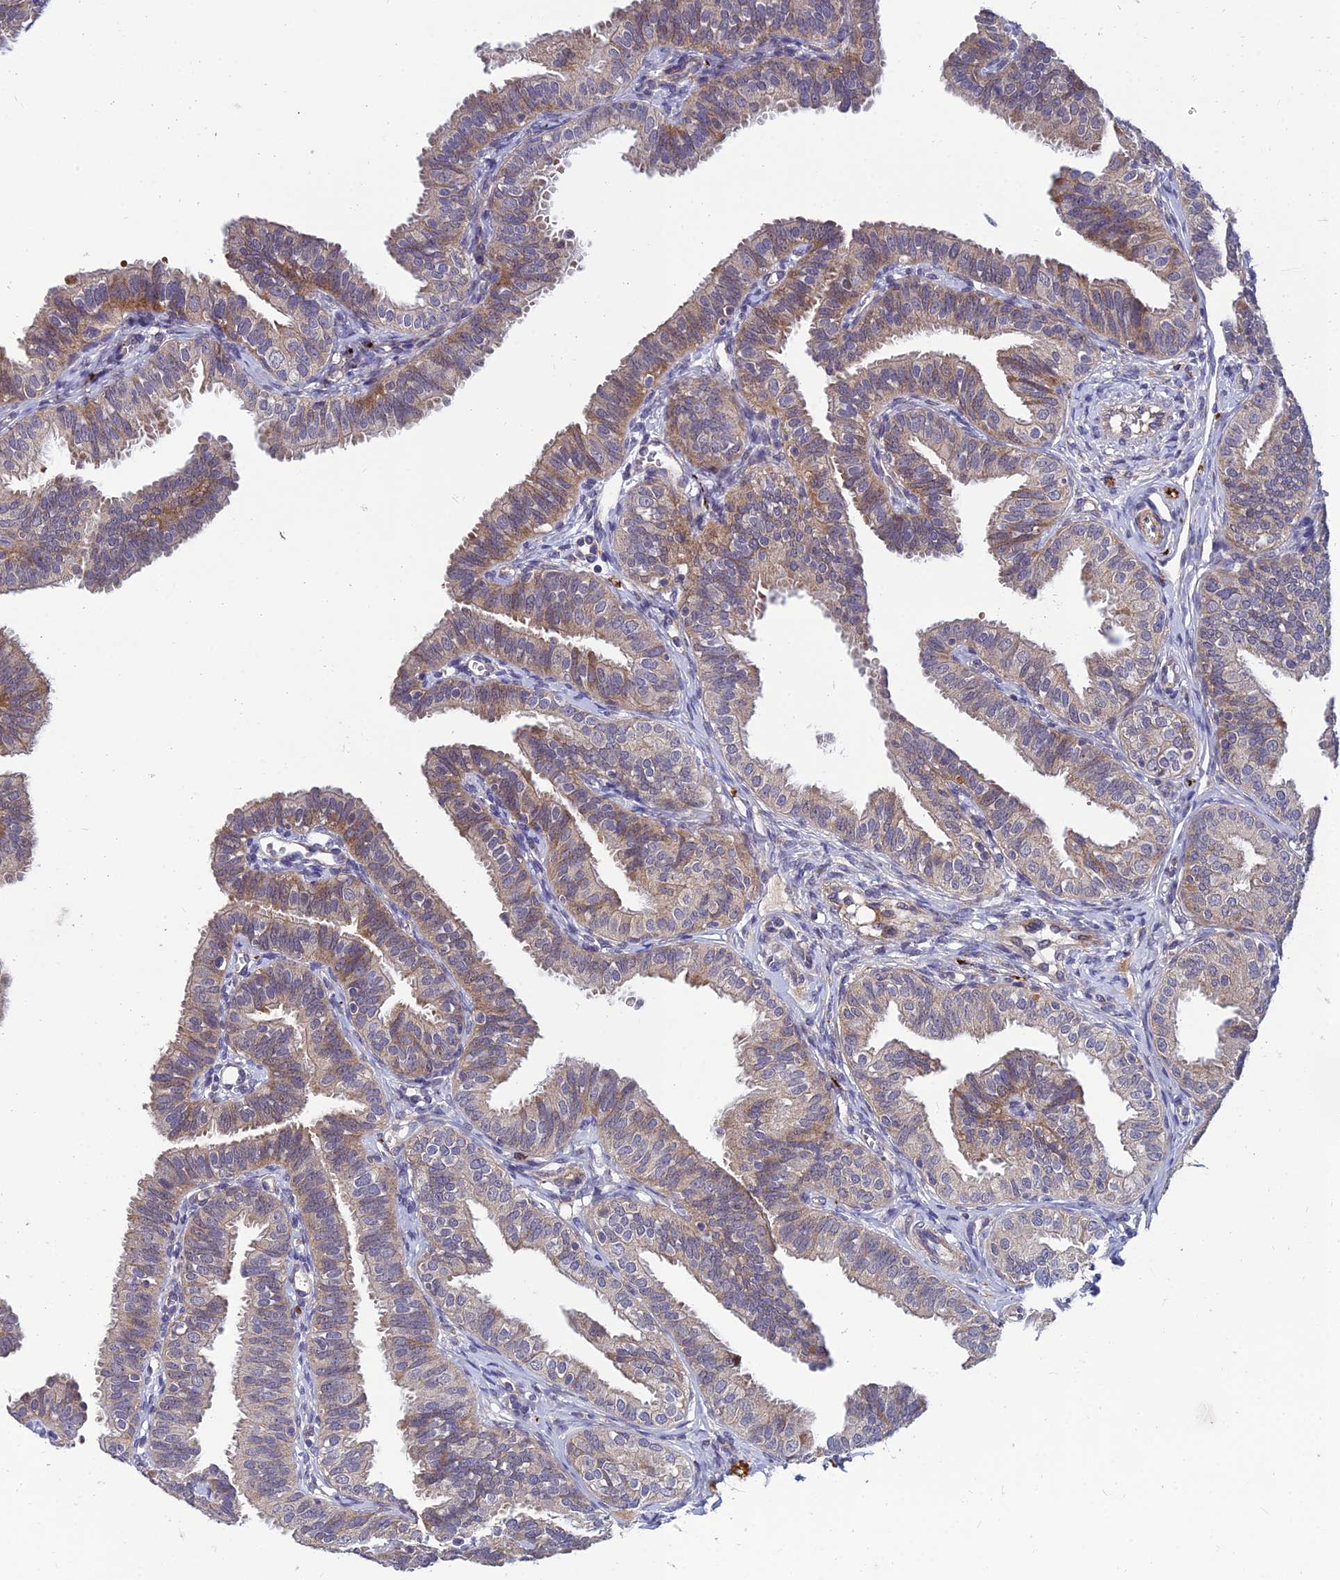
{"staining": {"intensity": "moderate", "quantity": "<25%", "location": "cytoplasmic/membranous"}, "tissue": "fallopian tube", "cell_type": "Glandular cells", "image_type": "normal", "snomed": [{"axis": "morphology", "description": "Normal tissue, NOS"}, {"axis": "topography", "description": "Fallopian tube"}], "caption": "Human fallopian tube stained for a protein (brown) shows moderate cytoplasmic/membranous positive staining in about <25% of glandular cells.", "gene": "NPY", "patient": {"sex": "female", "age": 35}}